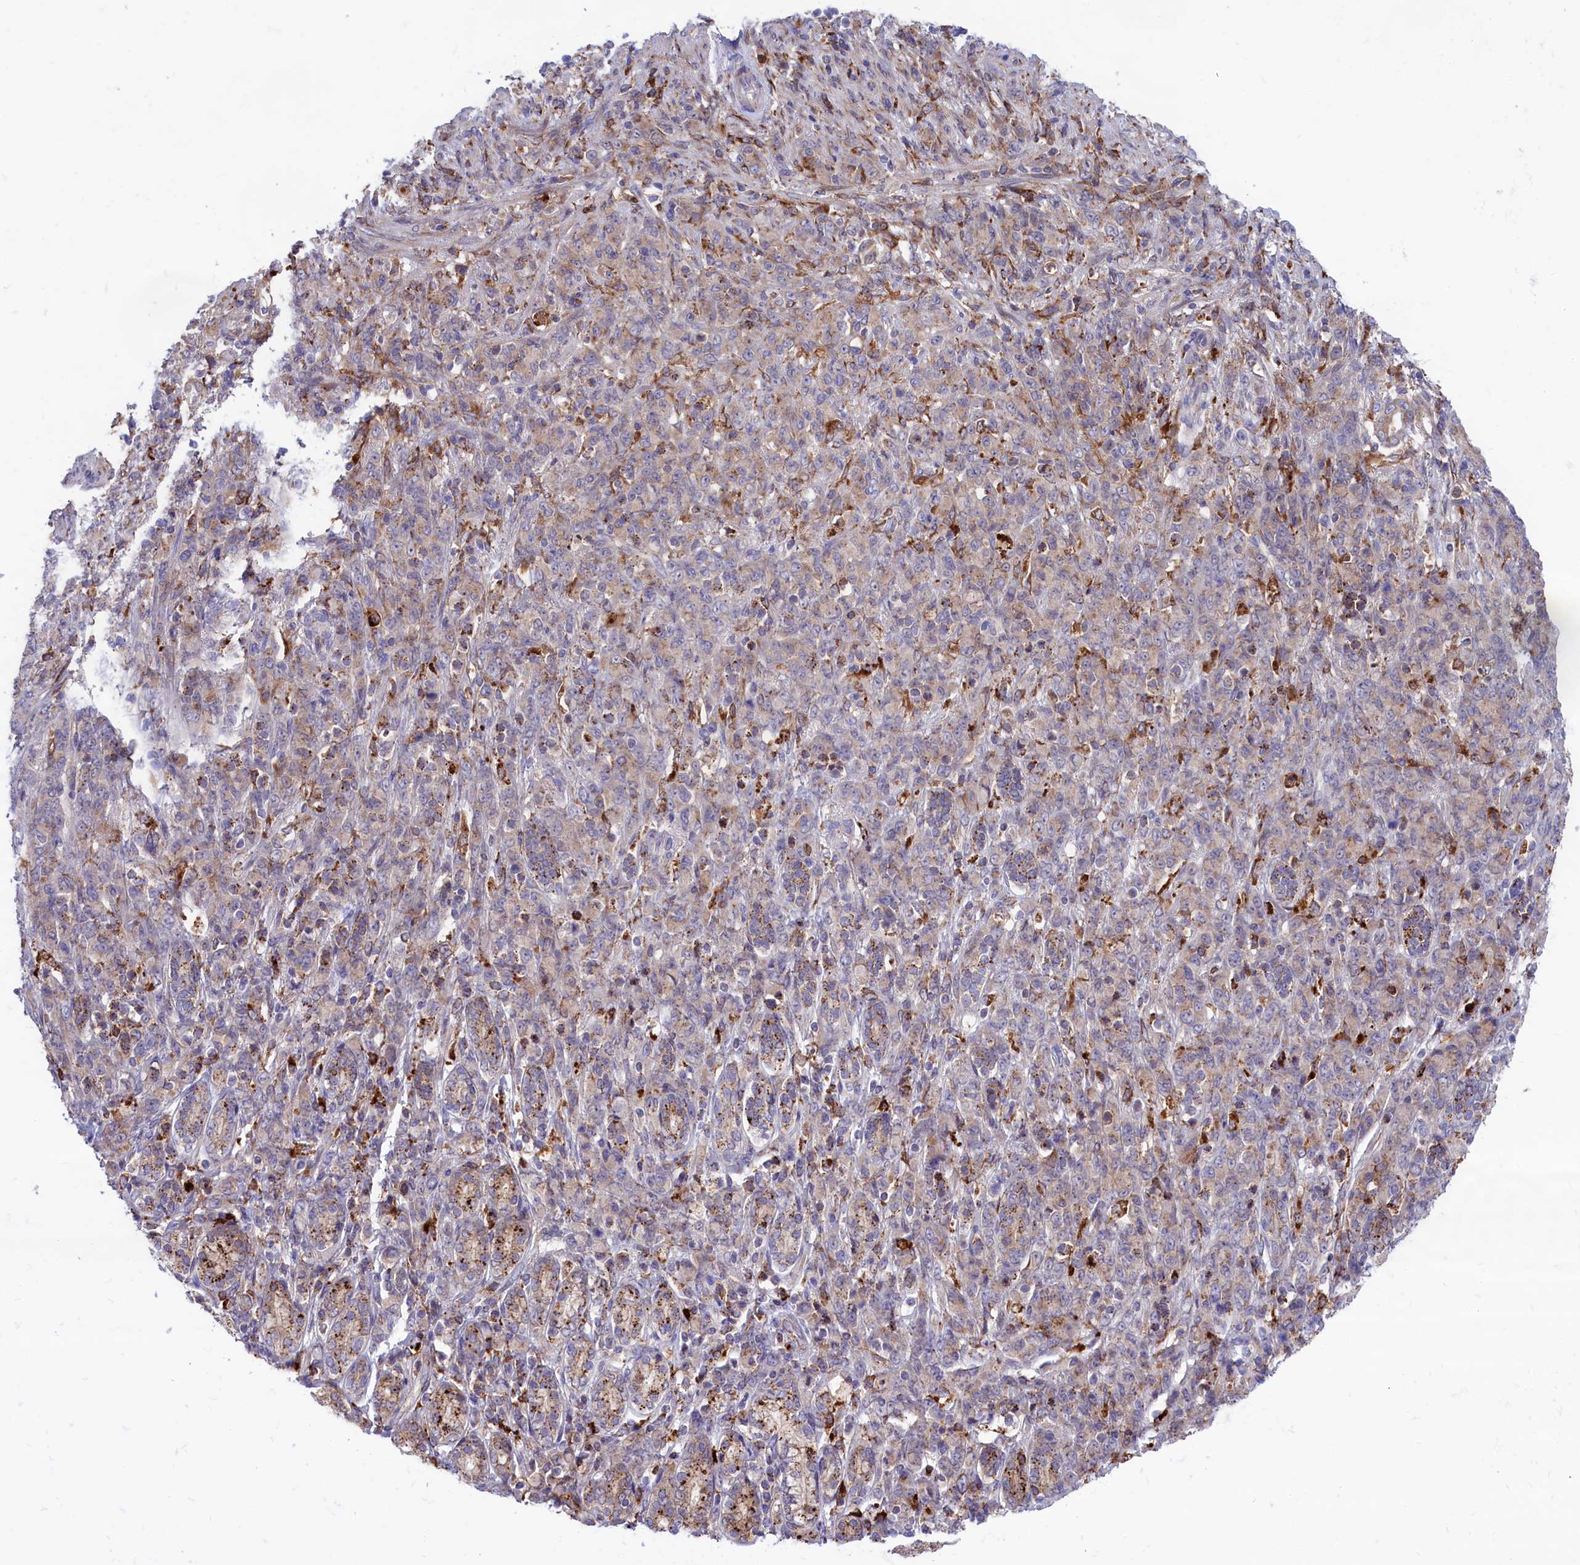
{"staining": {"intensity": "strong", "quantity": "<25%", "location": "cytoplasmic/membranous"}, "tissue": "stomach cancer", "cell_type": "Tumor cells", "image_type": "cancer", "snomed": [{"axis": "morphology", "description": "Adenocarcinoma, NOS"}, {"axis": "topography", "description": "Stomach"}], "caption": "A high-resolution histopathology image shows immunohistochemistry (IHC) staining of stomach cancer (adenocarcinoma), which displays strong cytoplasmic/membranous staining in about <25% of tumor cells. (Brightfield microscopy of DAB IHC at high magnification).", "gene": "MAN2B1", "patient": {"sex": "female", "age": 79}}